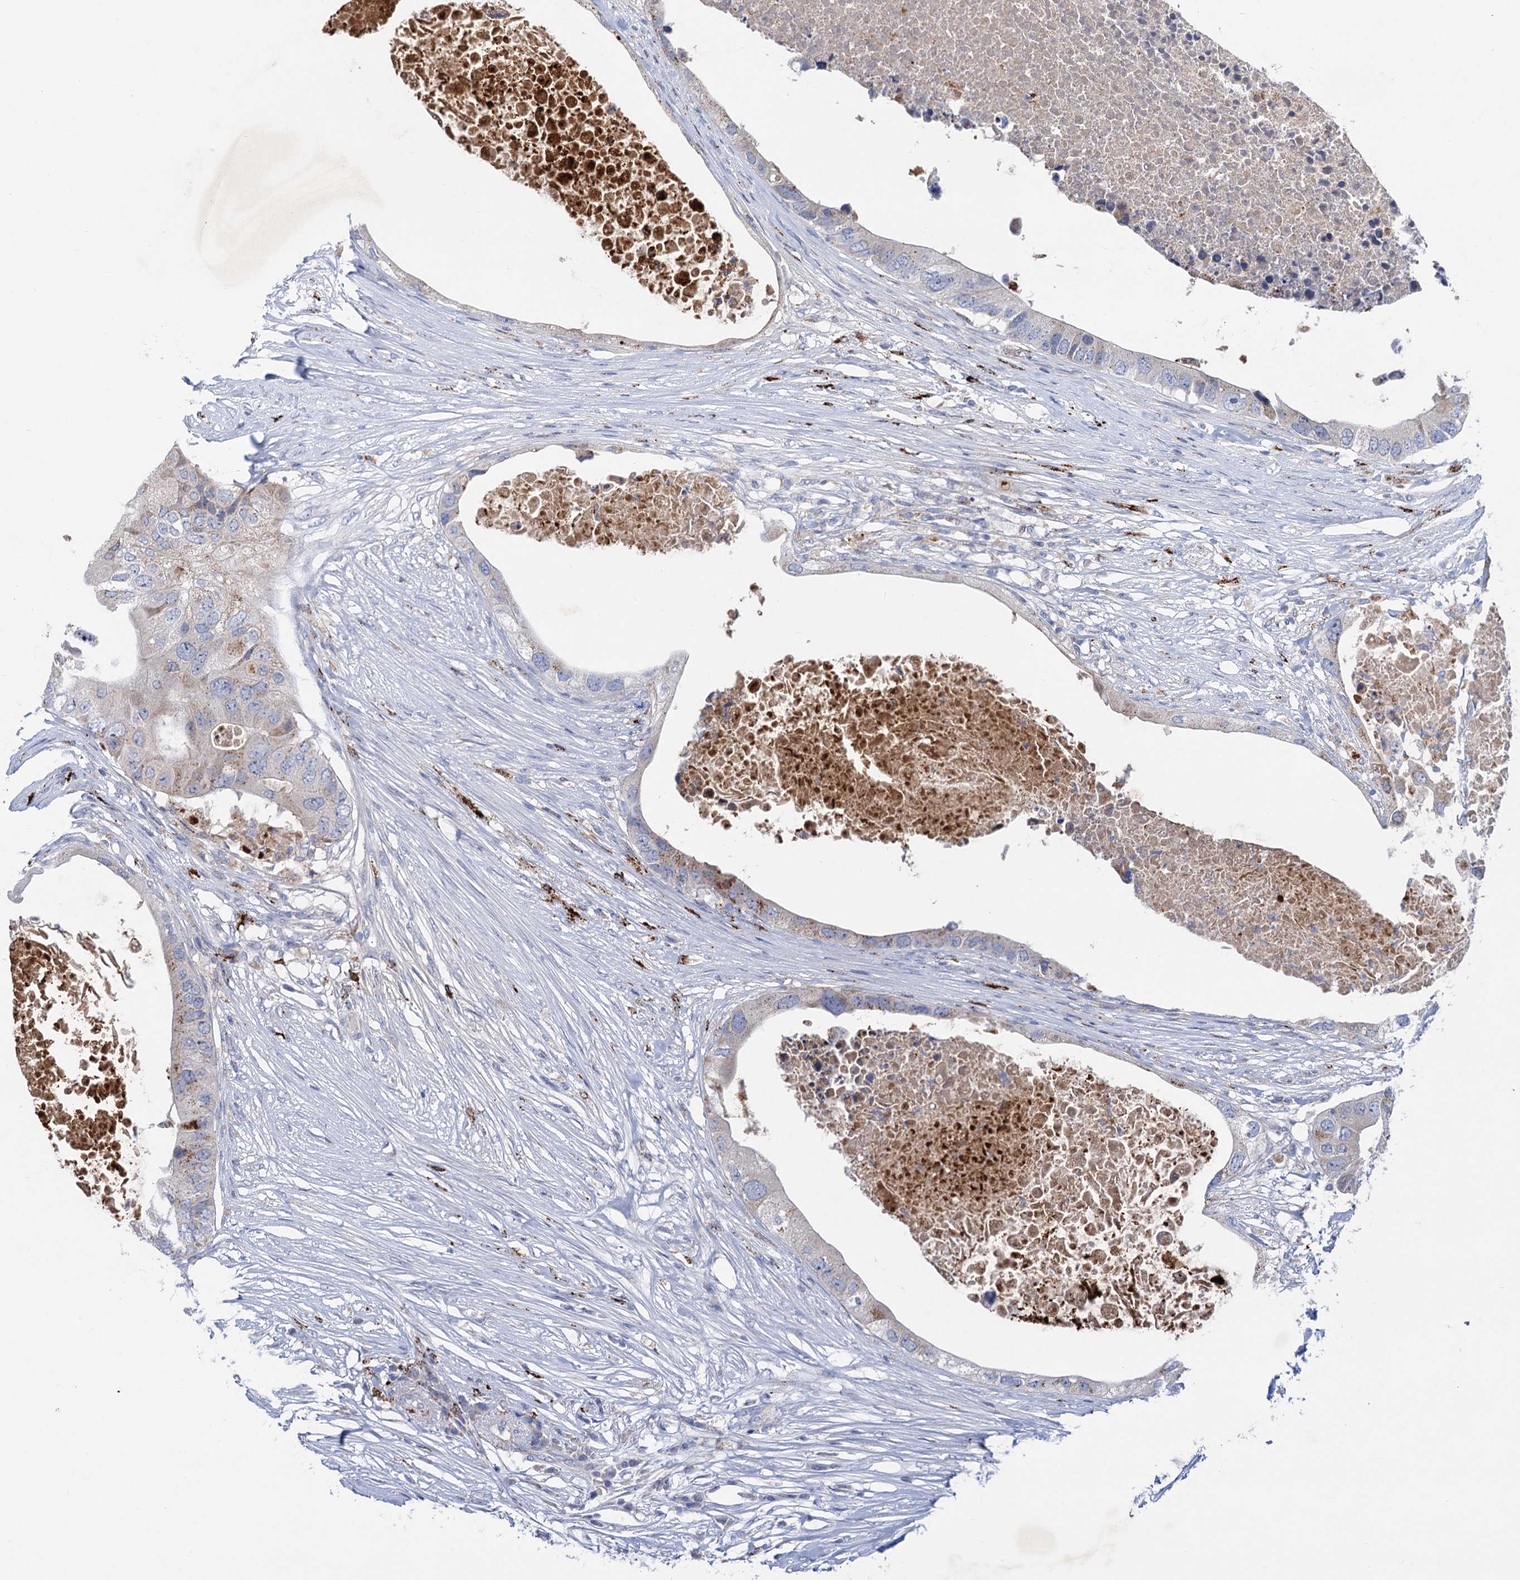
{"staining": {"intensity": "weak", "quantity": "<25%", "location": "cytoplasmic/membranous"}, "tissue": "colorectal cancer", "cell_type": "Tumor cells", "image_type": "cancer", "snomed": [{"axis": "morphology", "description": "Adenocarcinoma, NOS"}, {"axis": "topography", "description": "Colon"}], "caption": "Protein analysis of colorectal cancer demonstrates no significant staining in tumor cells.", "gene": "ANKS3", "patient": {"sex": "male", "age": 71}}